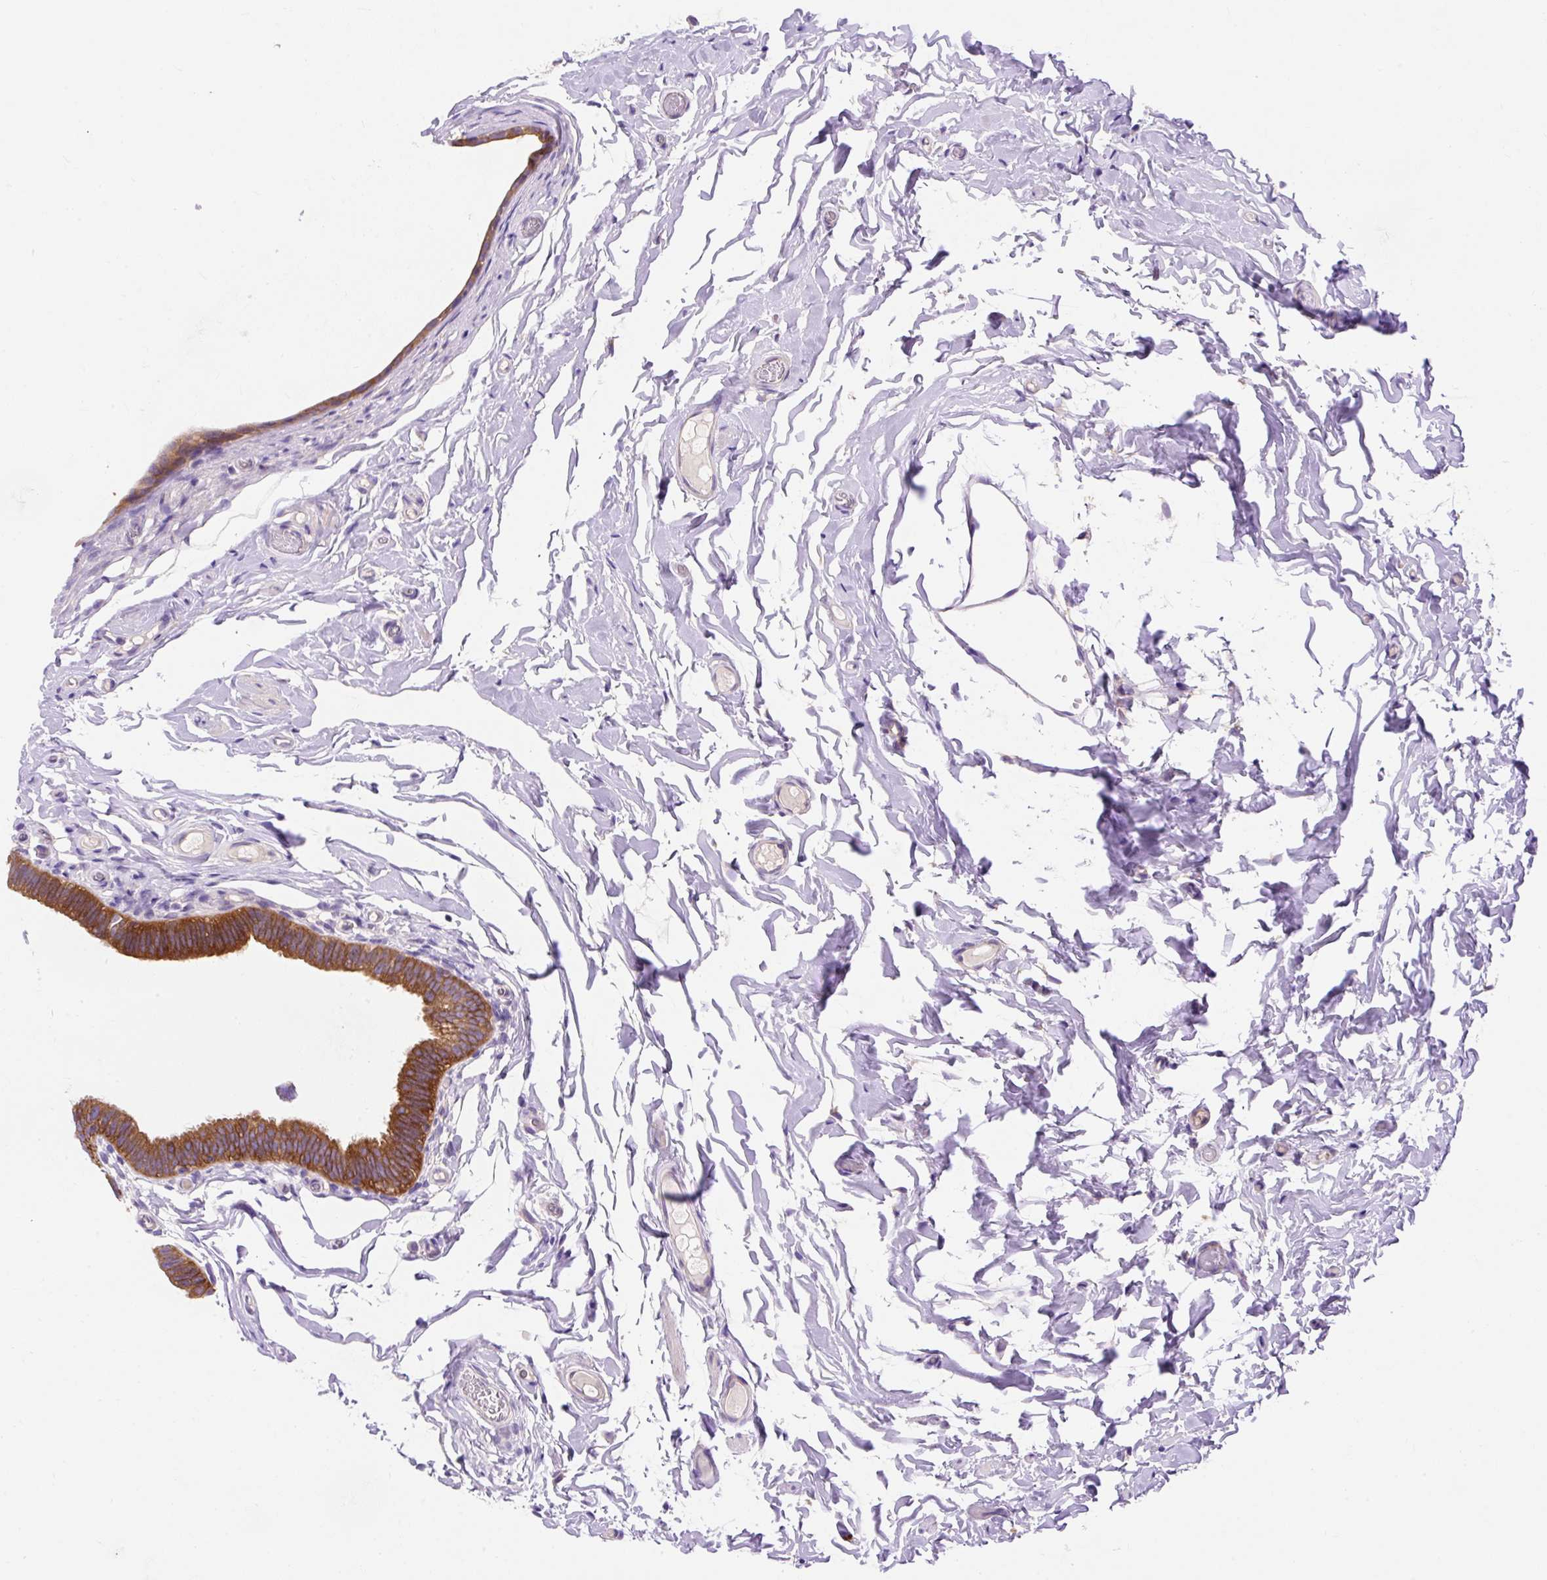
{"staining": {"intensity": "strong", "quantity": ">75%", "location": "cytoplasmic/membranous"}, "tissue": "epididymis", "cell_type": "Glandular cells", "image_type": "normal", "snomed": [{"axis": "morphology", "description": "Normal tissue, NOS"}, {"axis": "morphology", "description": "Carcinoma, Embryonal, NOS"}, {"axis": "topography", "description": "Testis"}, {"axis": "topography", "description": "Epididymis"}], "caption": "A high-resolution histopathology image shows immunohistochemistry staining of normal epididymis, which shows strong cytoplasmic/membranous staining in about >75% of glandular cells.", "gene": "OR4K15", "patient": {"sex": "male", "age": 36}}